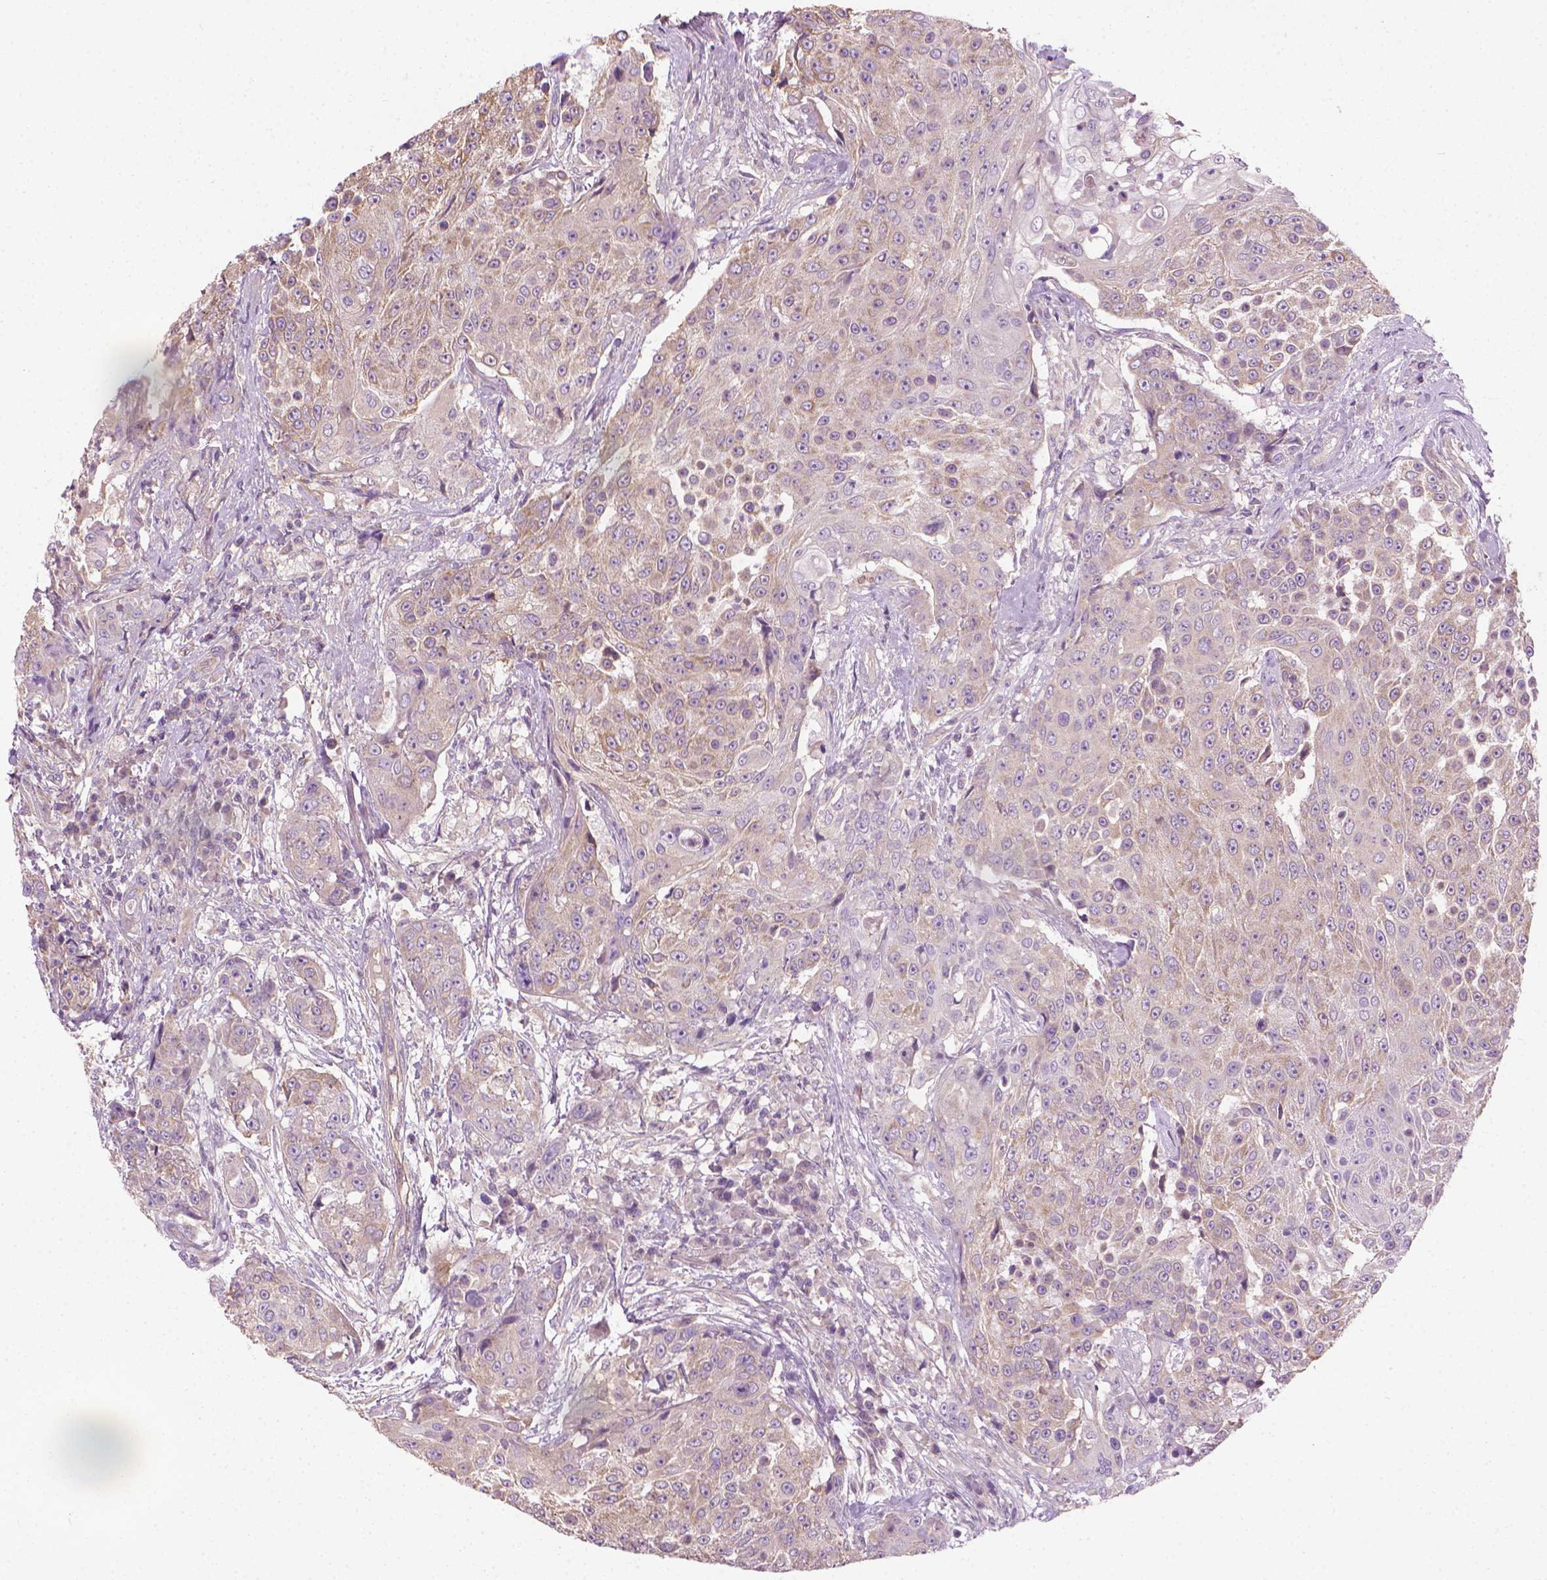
{"staining": {"intensity": "weak", "quantity": "<25%", "location": "cytoplasmic/membranous"}, "tissue": "urothelial cancer", "cell_type": "Tumor cells", "image_type": "cancer", "snomed": [{"axis": "morphology", "description": "Urothelial carcinoma, High grade"}, {"axis": "topography", "description": "Urinary bladder"}], "caption": "The histopathology image shows no staining of tumor cells in urothelial carcinoma (high-grade).", "gene": "RIIAD1", "patient": {"sex": "female", "age": 63}}